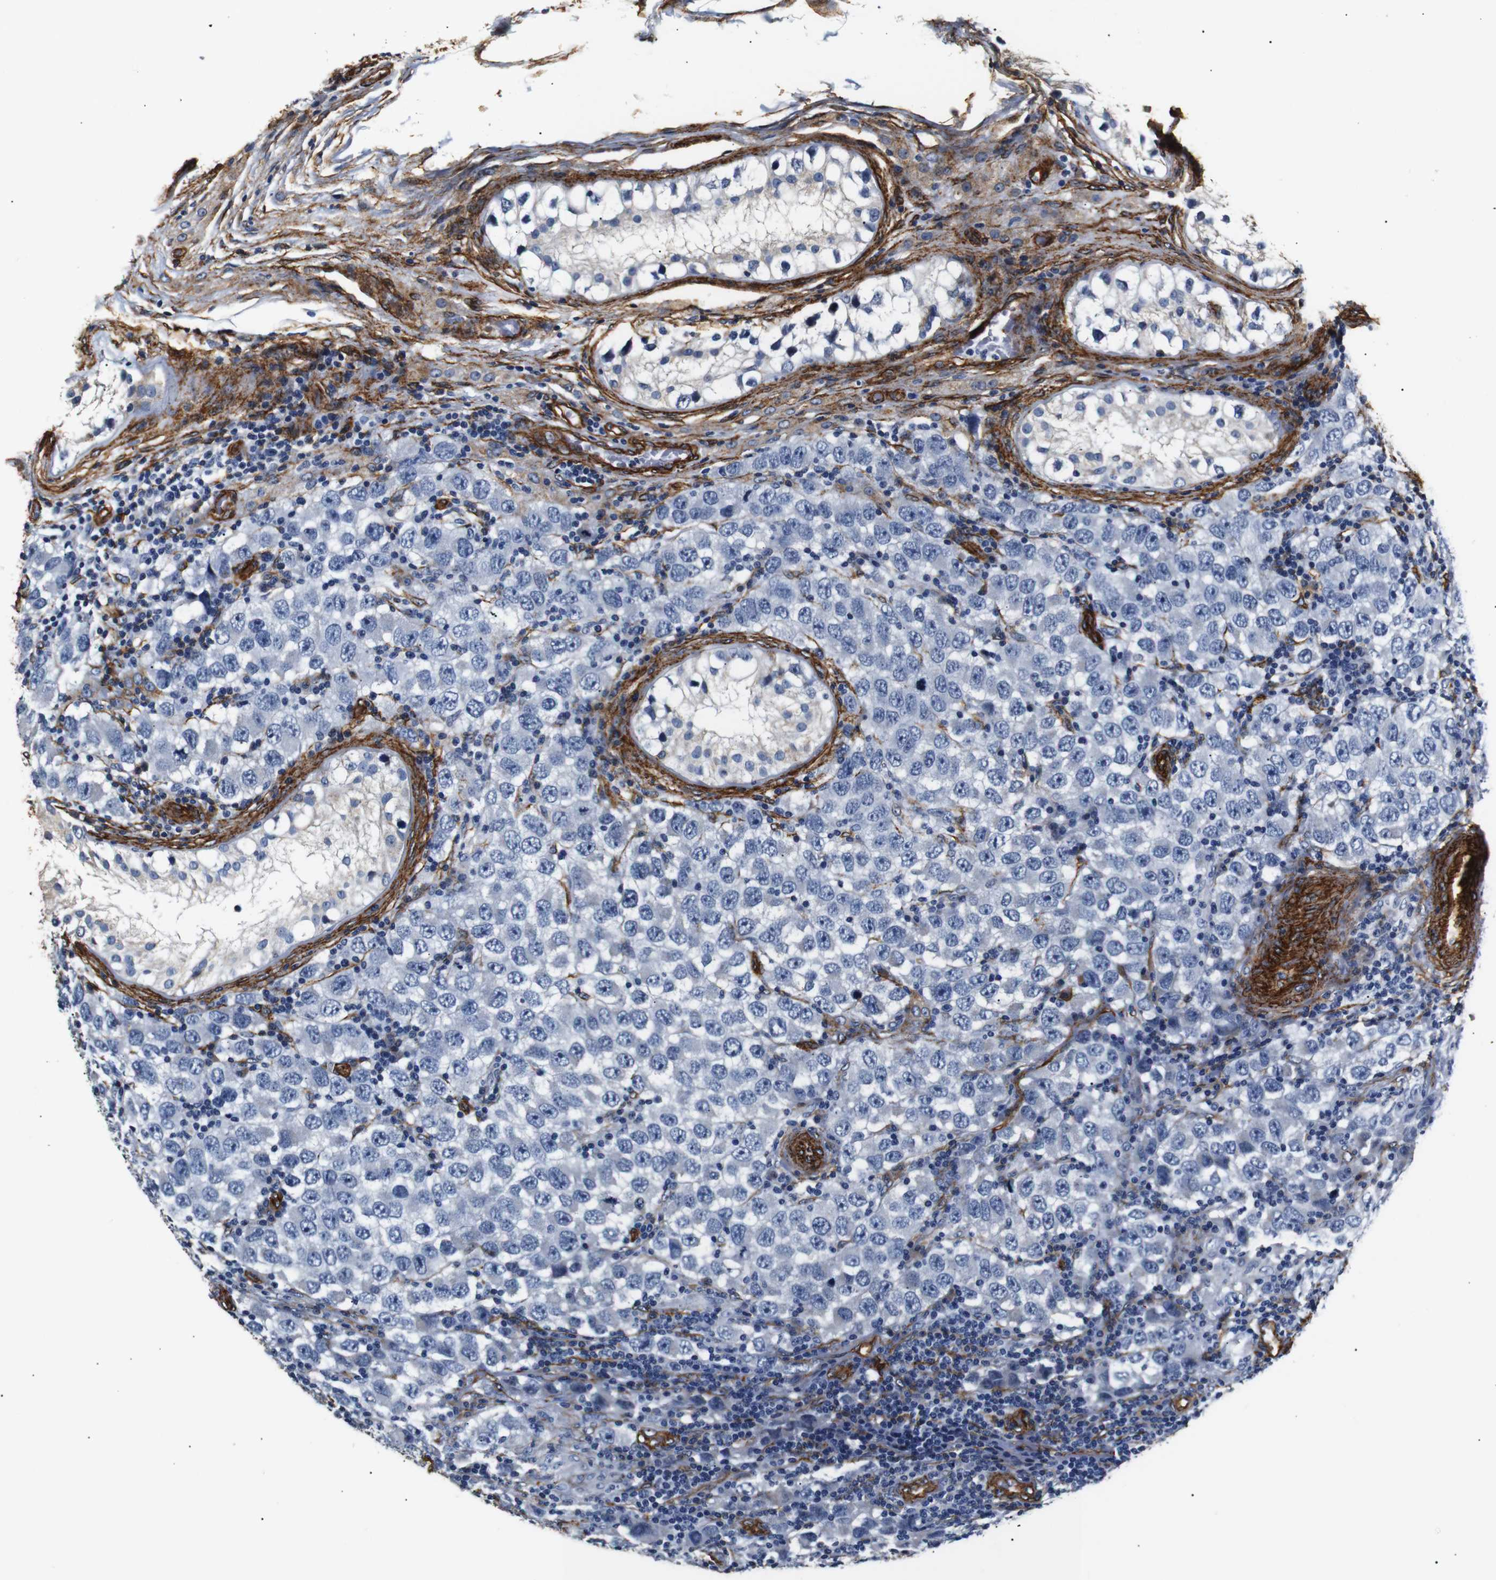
{"staining": {"intensity": "negative", "quantity": "none", "location": "none"}, "tissue": "testis cancer", "cell_type": "Tumor cells", "image_type": "cancer", "snomed": [{"axis": "morphology", "description": "Carcinoma, Embryonal, NOS"}, {"axis": "topography", "description": "Testis"}], "caption": "There is no significant positivity in tumor cells of testis embryonal carcinoma. Nuclei are stained in blue.", "gene": "CAV2", "patient": {"sex": "male", "age": 21}}